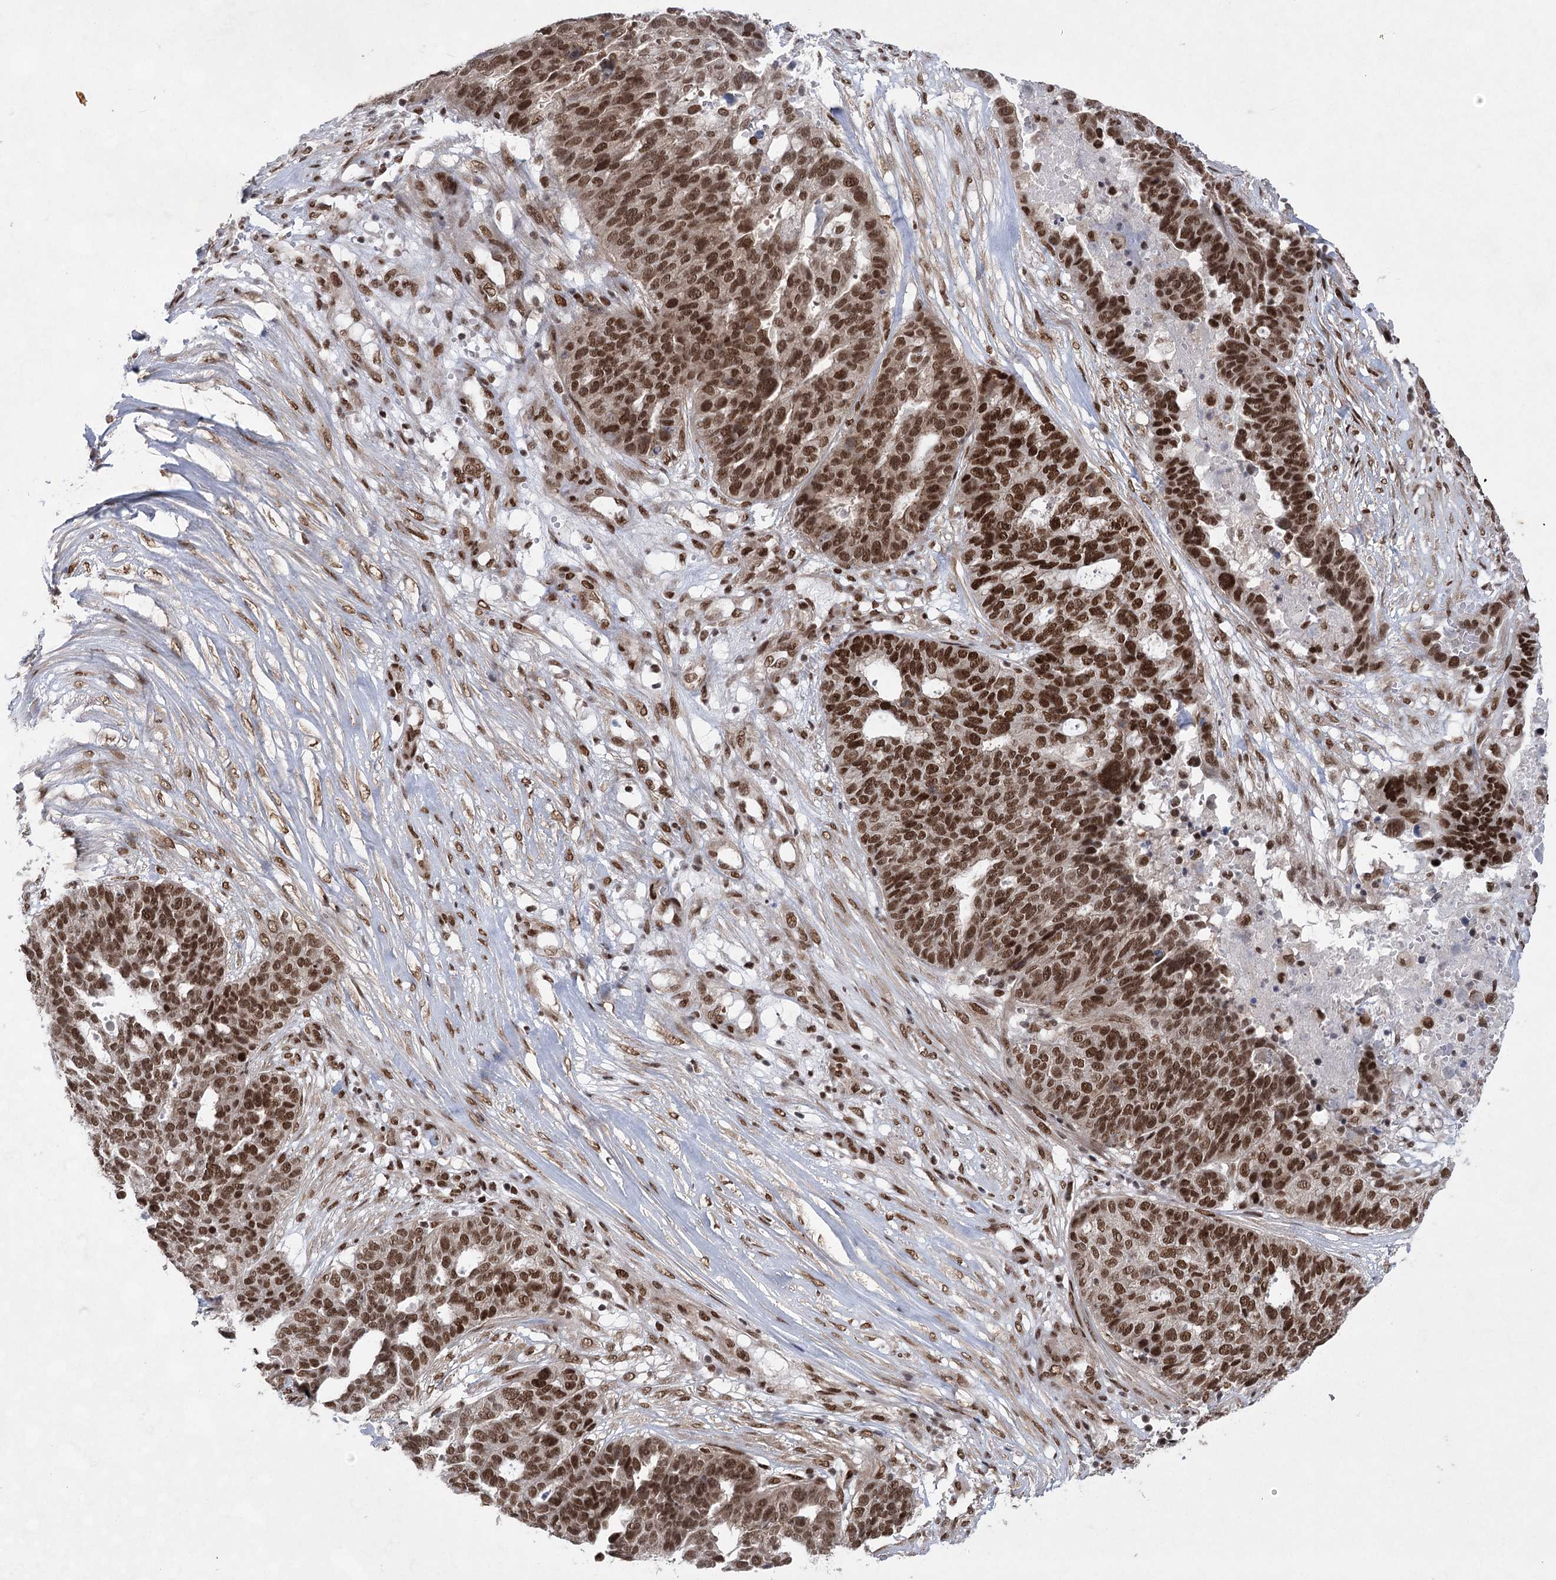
{"staining": {"intensity": "strong", "quantity": ">75%", "location": "nuclear"}, "tissue": "ovarian cancer", "cell_type": "Tumor cells", "image_type": "cancer", "snomed": [{"axis": "morphology", "description": "Cystadenocarcinoma, serous, NOS"}, {"axis": "topography", "description": "Ovary"}], "caption": "Ovarian serous cystadenocarcinoma was stained to show a protein in brown. There is high levels of strong nuclear positivity in approximately >75% of tumor cells. (Brightfield microscopy of DAB IHC at high magnification).", "gene": "ZCCHC8", "patient": {"sex": "female", "age": 59}}